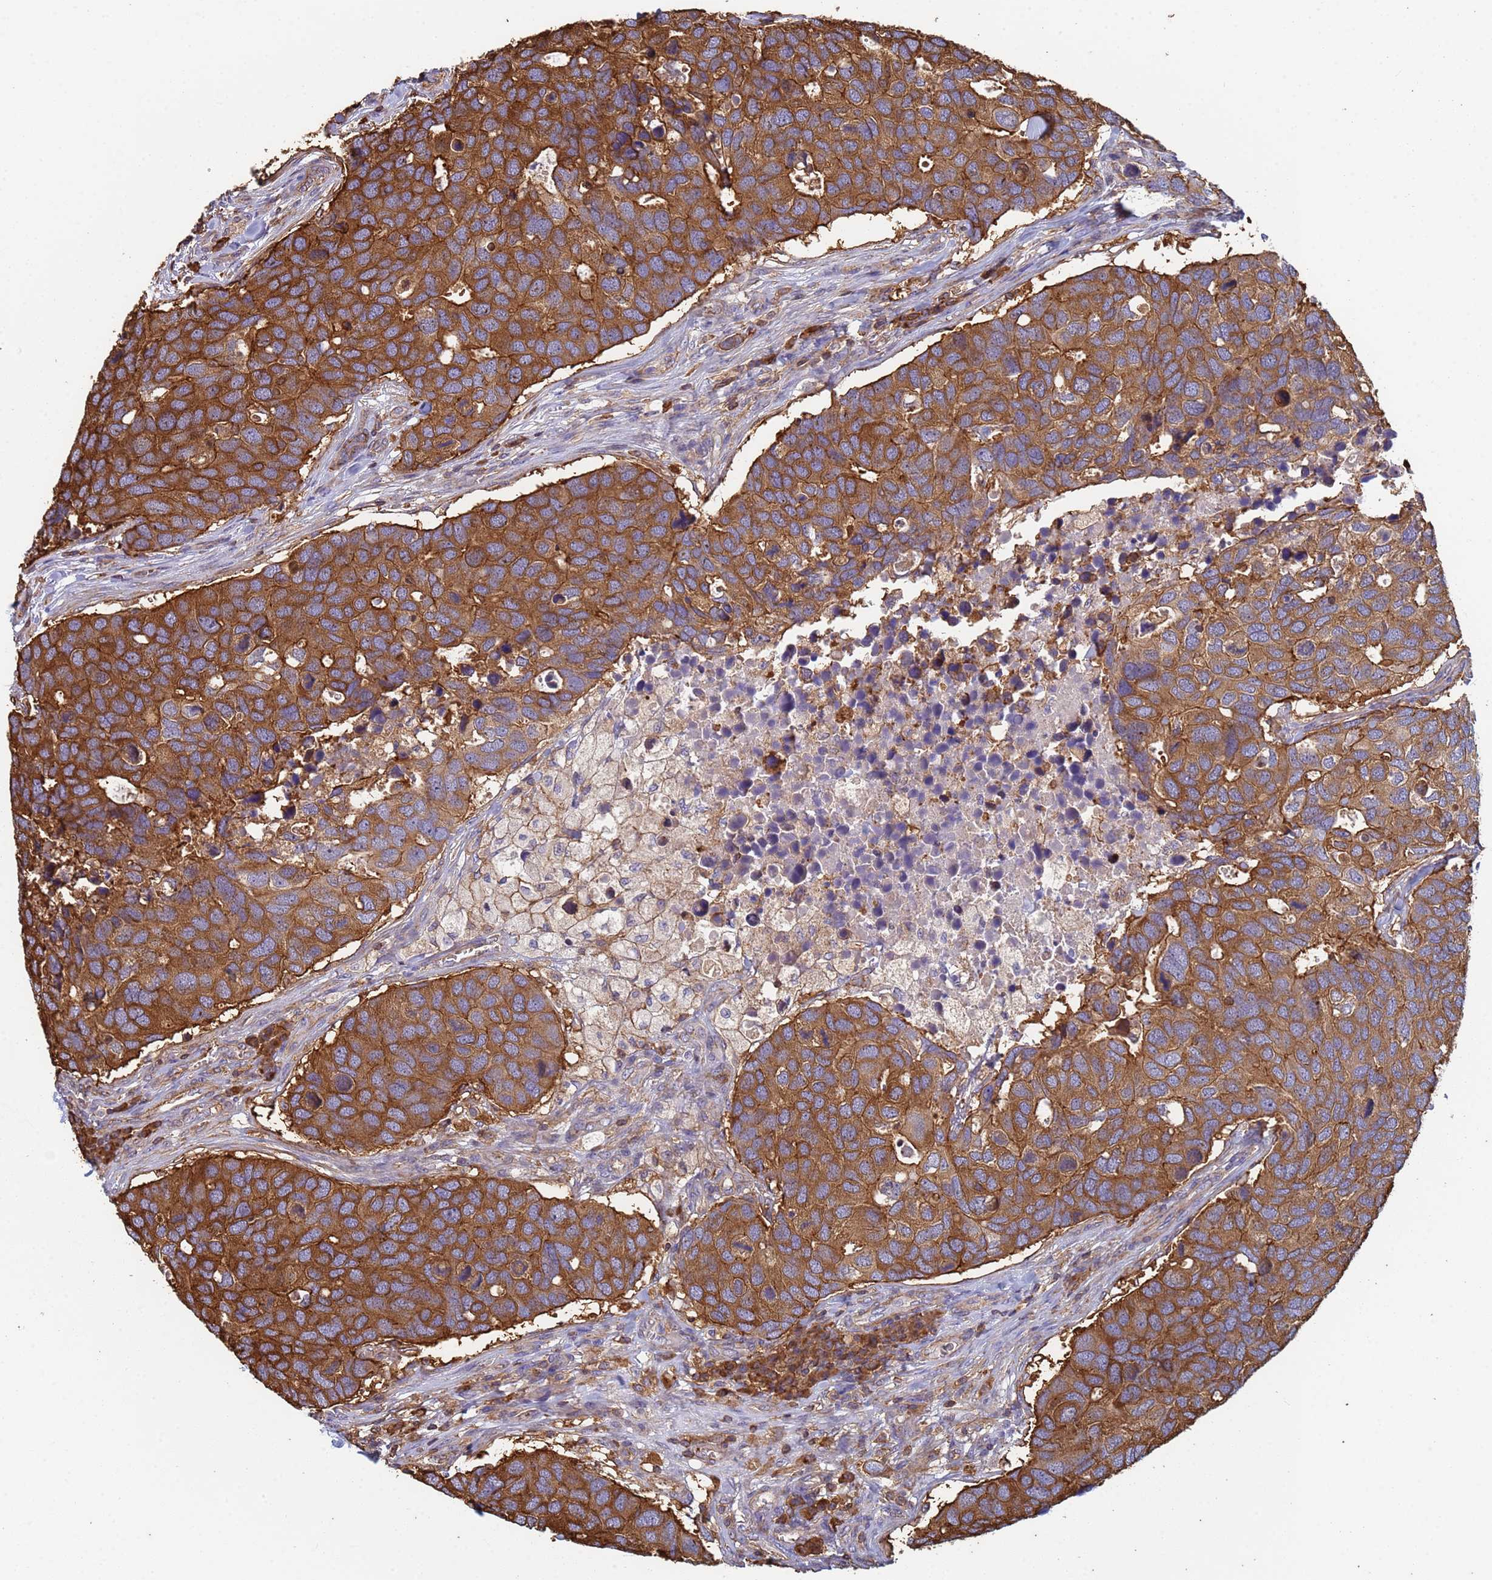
{"staining": {"intensity": "strong", "quantity": ">75%", "location": "cytoplasmic/membranous"}, "tissue": "breast cancer", "cell_type": "Tumor cells", "image_type": "cancer", "snomed": [{"axis": "morphology", "description": "Duct carcinoma"}, {"axis": "topography", "description": "Breast"}], "caption": "Breast cancer stained for a protein (brown) reveals strong cytoplasmic/membranous positive staining in approximately >75% of tumor cells.", "gene": "ZNG1B", "patient": {"sex": "female", "age": 83}}